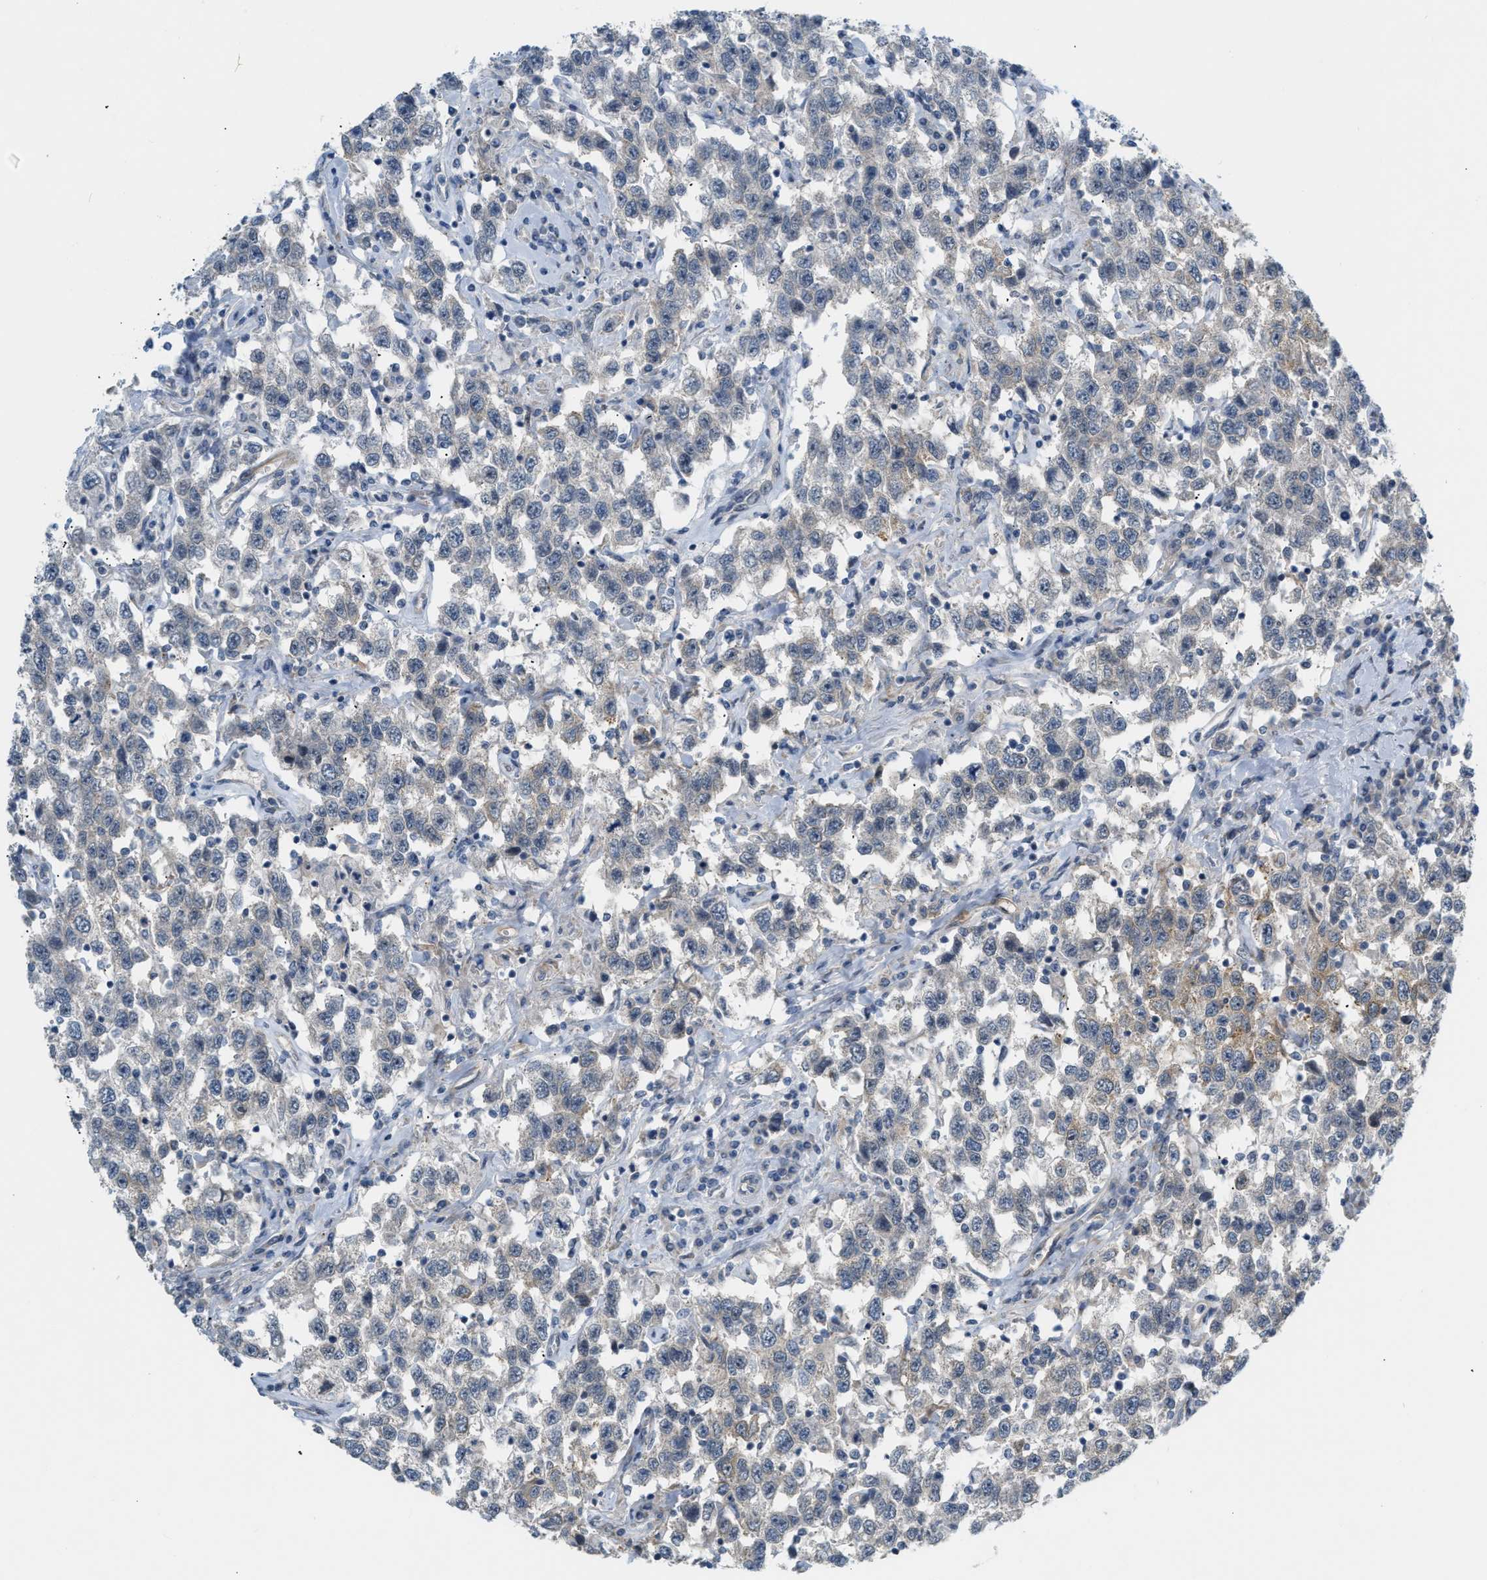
{"staining": {"intensity": "weak", "quantity": "<25%", "location": "cytoplasmic/membranous"}, "tissue": "testis cancer", "cell_type": "Tumor cells", "image_type": "cancer", "snomed": [{"axis": "morphology", "description": "Seminoma, NOS"}, {"axis": "topography", "description": "Testis"}], "caption": "Tumor cells are negative for protein expression in human seminoma (testis).", "gene": "ZNF408", "patient": {"sex": "male", "age": 41}}